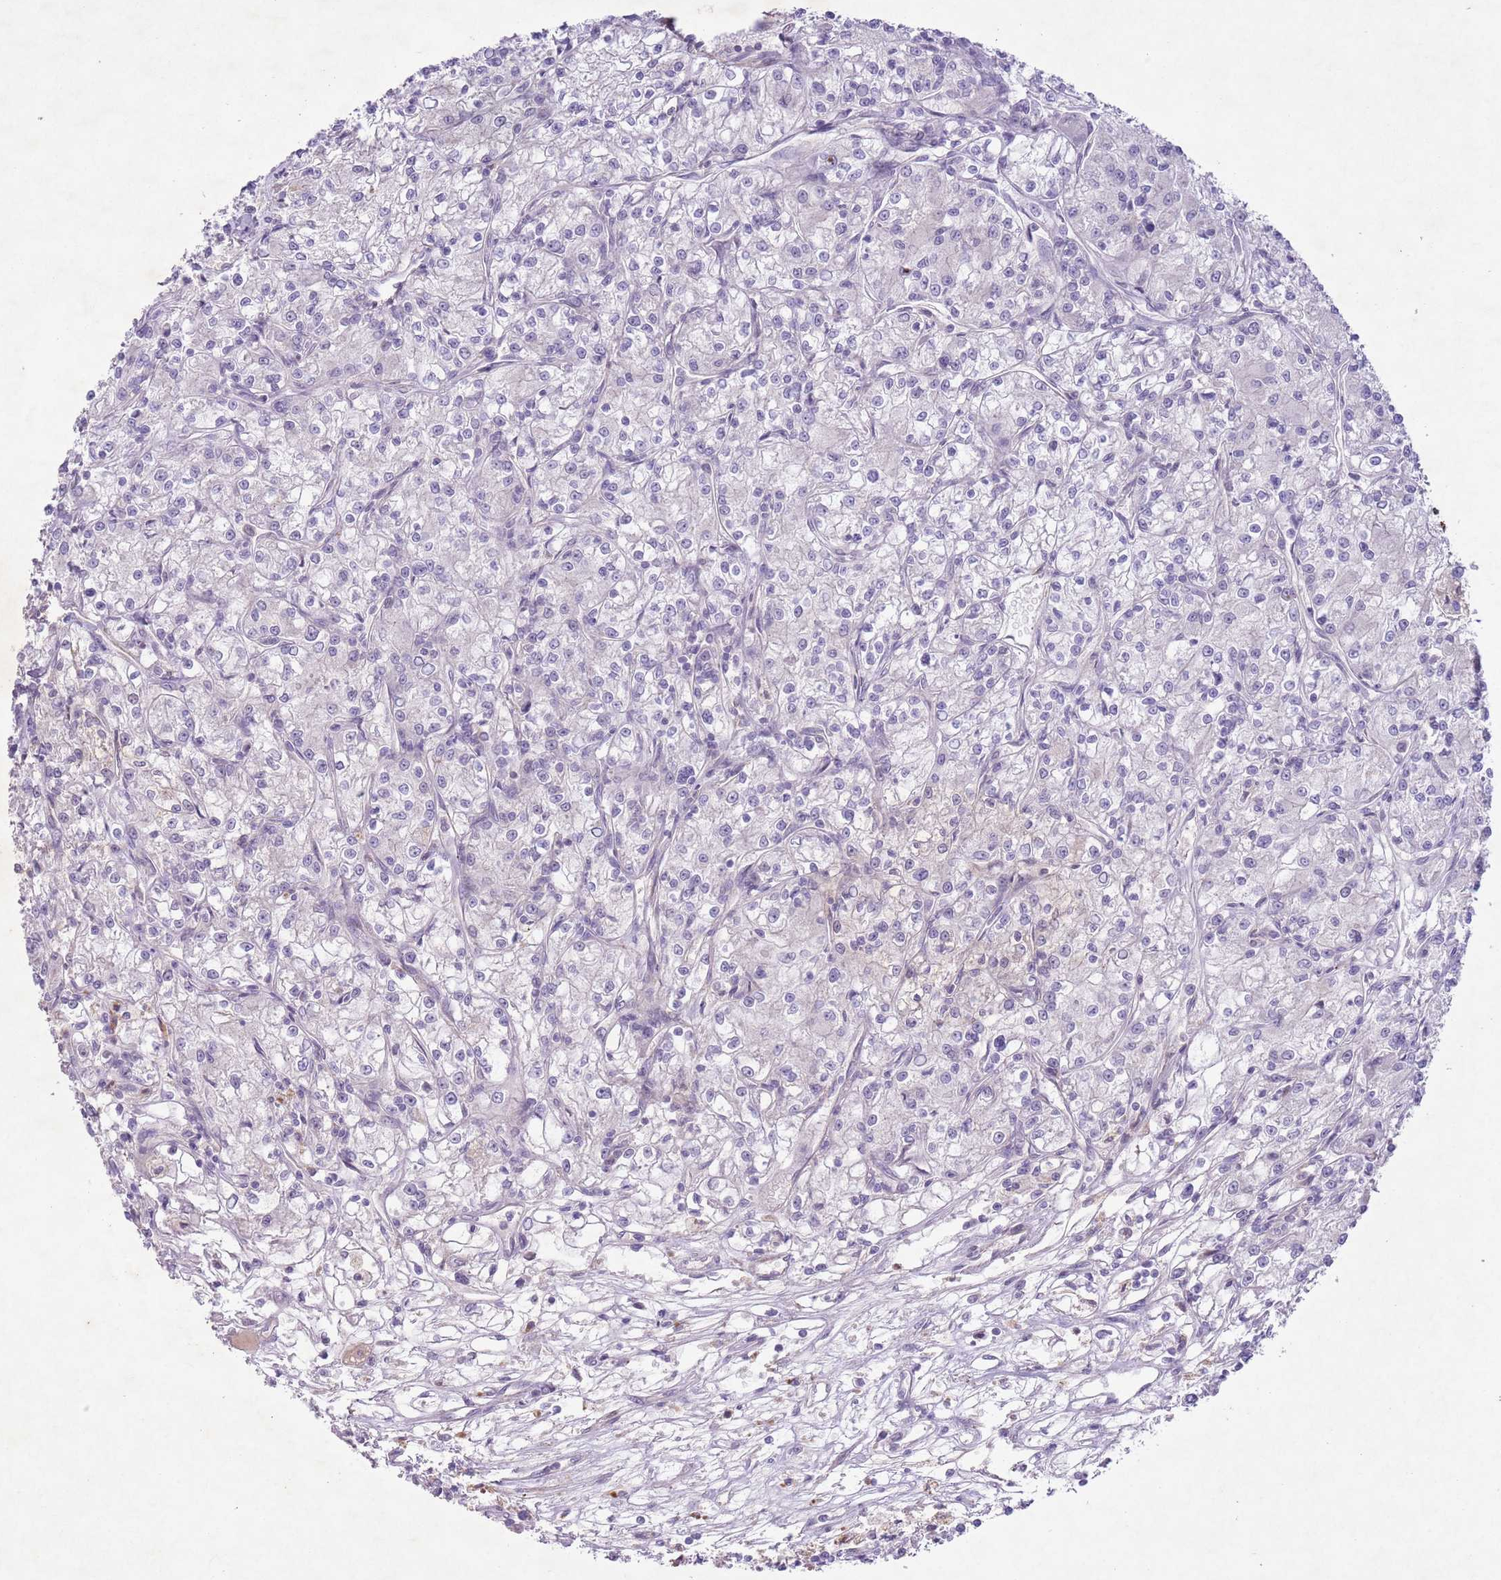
{"staining": {"intensity": "negative", "quantity": "none", "location": "none"}, "tissue": "renal cancer", "cell_type": "Tumor cells", "image_type": "cancer", "snomed": [{"axis": "morphology", "description": "Adenocarcinoma, NOS"}, {"axis": "topography", "description": "Kidney"}], "caption": "Immunohistochemical staining of human adenocarcinoma (renal) demonstrates no significant expression in tumor cells. Nuclei are stained in blue.", "gene": "CCNI", "patient": {"sex": "female", "age": 59}}